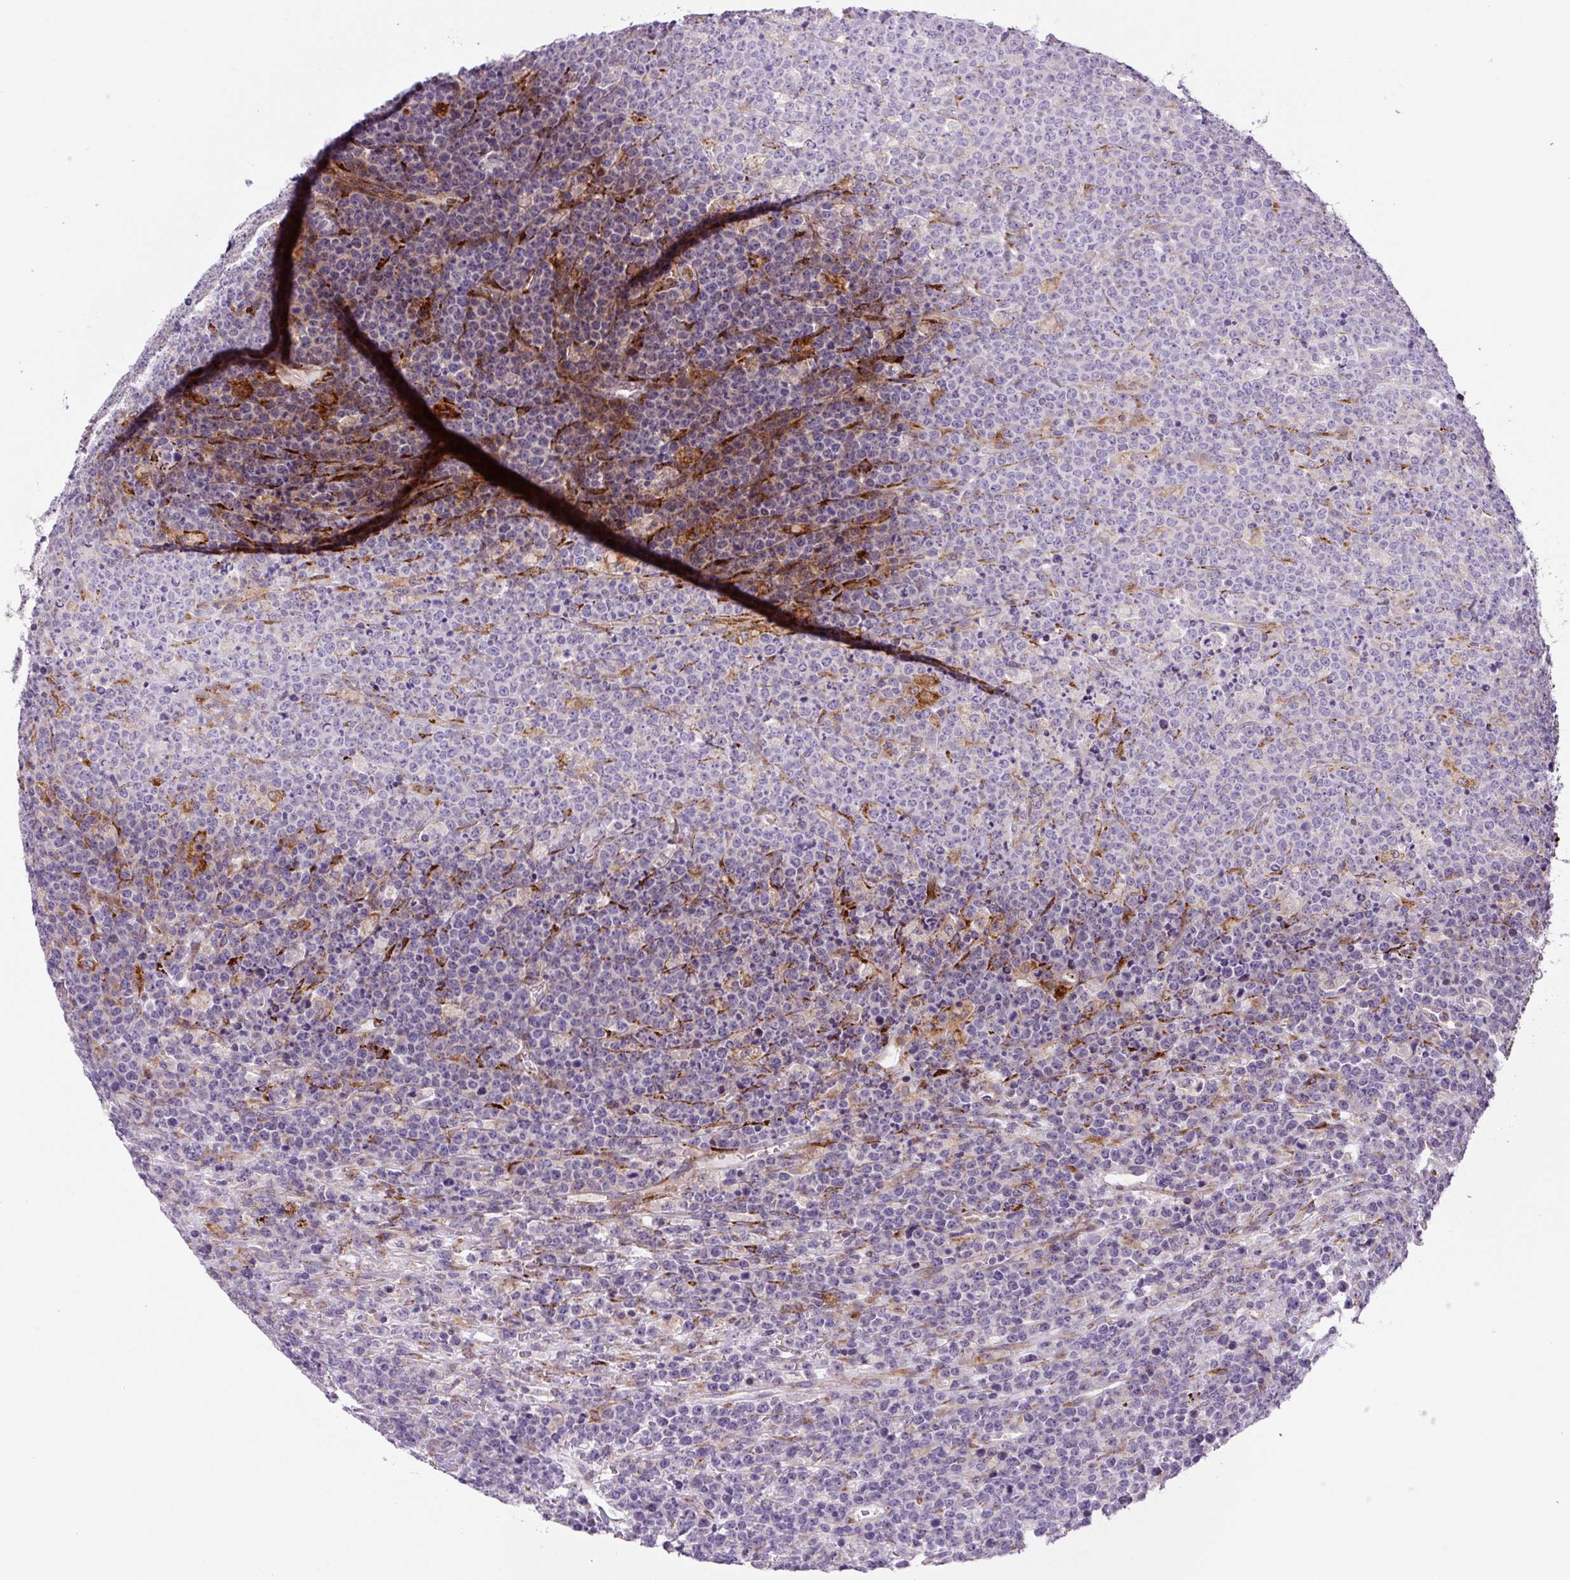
{"staining": {"intensity": "negative", "quantity": "none", "location": "none"}, "tissue": "lymphoma", "cell_type": "Tumor cells", "image_type": "cancer", "snomed": [{"axis": "morphology", "description": "Malignant lymphoma, non-Hodgkin's type, High grade"}, {"axis": "topography", "description": "Ovary"}], "caption": "The immunohistochemistry (IHC) image has no significant positivity in tumor cells of lymphoma tissue.", "gene": "DISP3", "patient": {"sex": "female", "age": 56}}